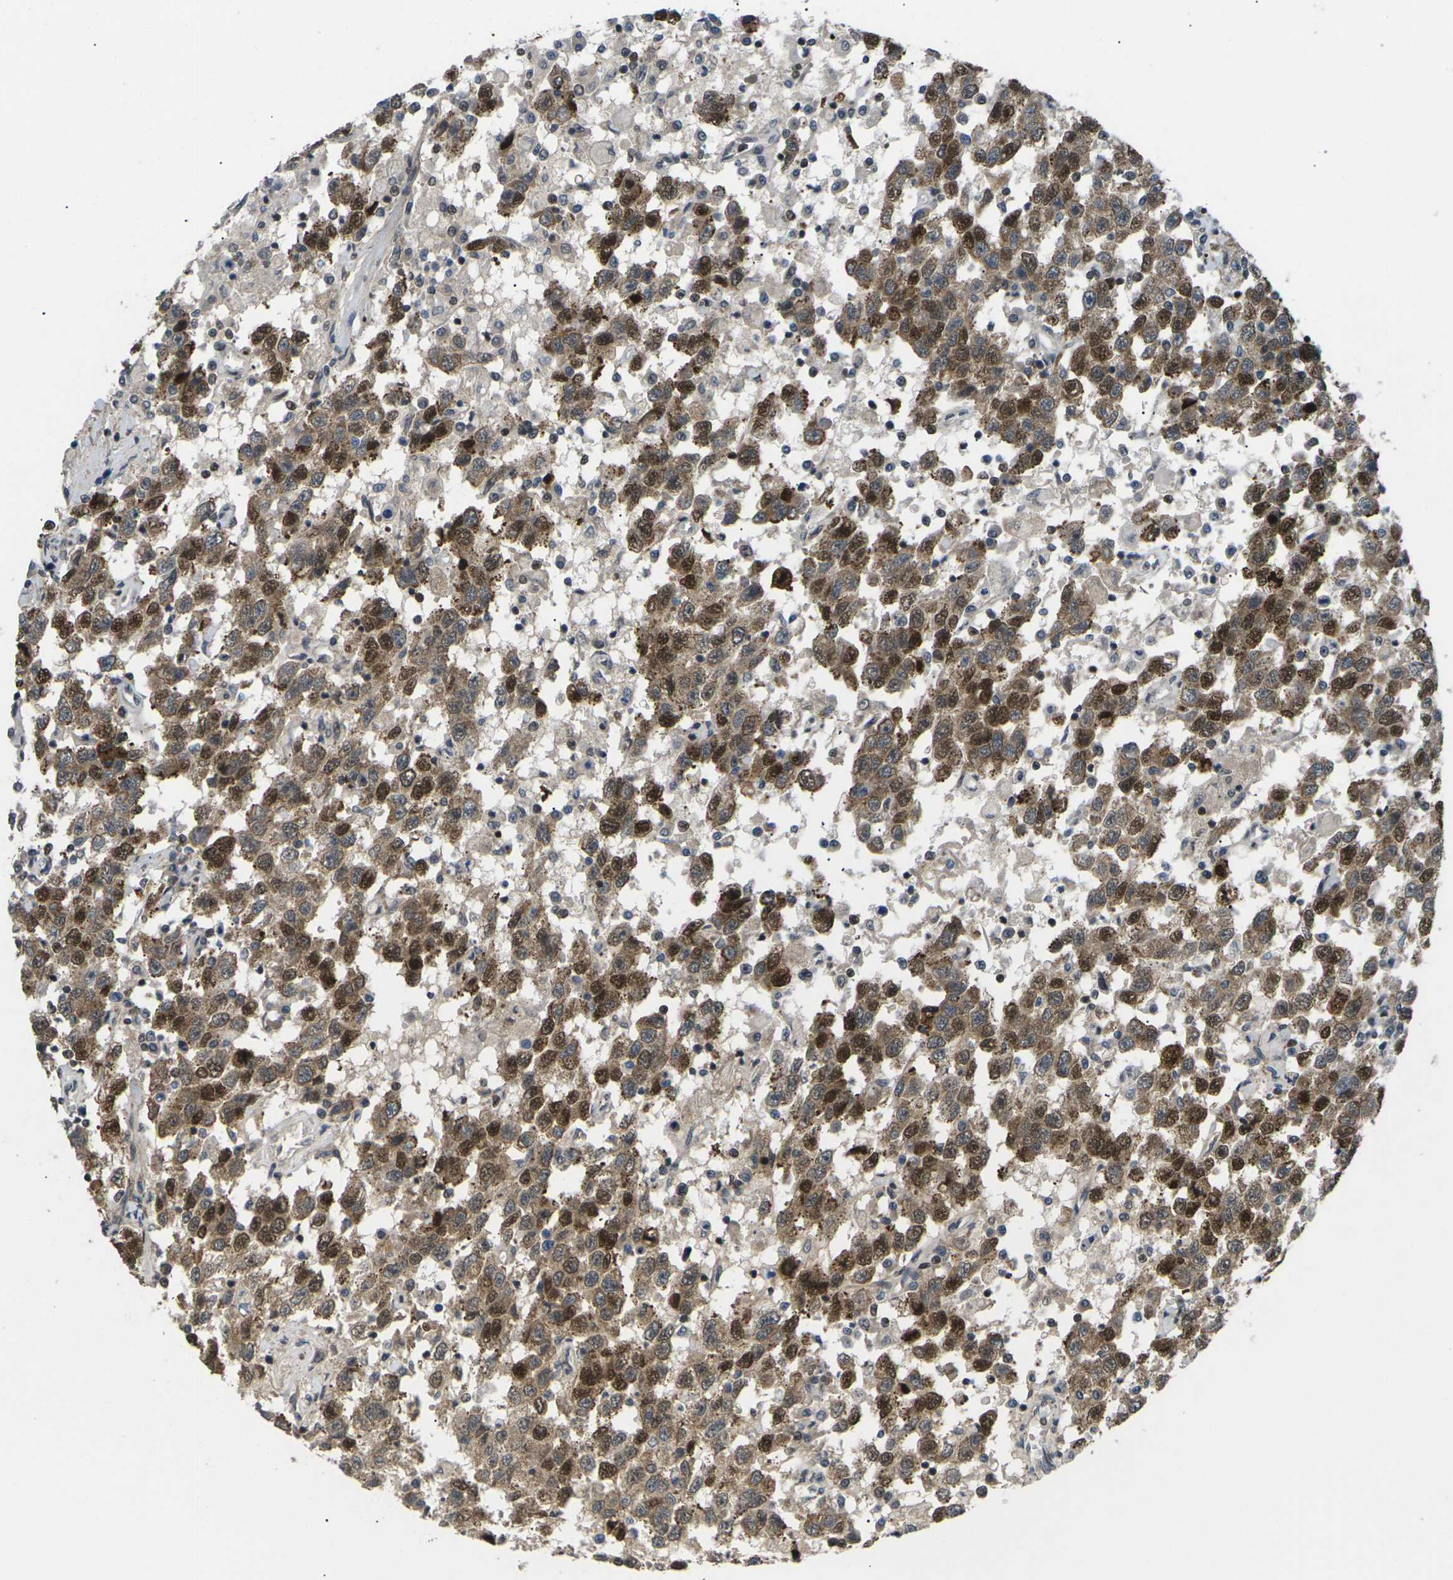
{"staining": {"intensity": "moderate", "quantity": ">75%", "location": "cytoplasmic/membranous,nuclear"}, "tissue": "testis cancer", "cell_type": "Tumor cells", "image_type": "cancer", "snomed": [{"axis": "morphology", "description": "Seminoma, NOS"}, {"axis": "topography", "description": "Testis"}], "caption": "IHC (DAB) staining of human testis cancer demonstrates moderate cytoplasmic/membranous and nuclear protein staining in approximately >75% of tumor cells.", "gene": "RPS6KA3", "patient": {"sex": "male", "age": 41}}